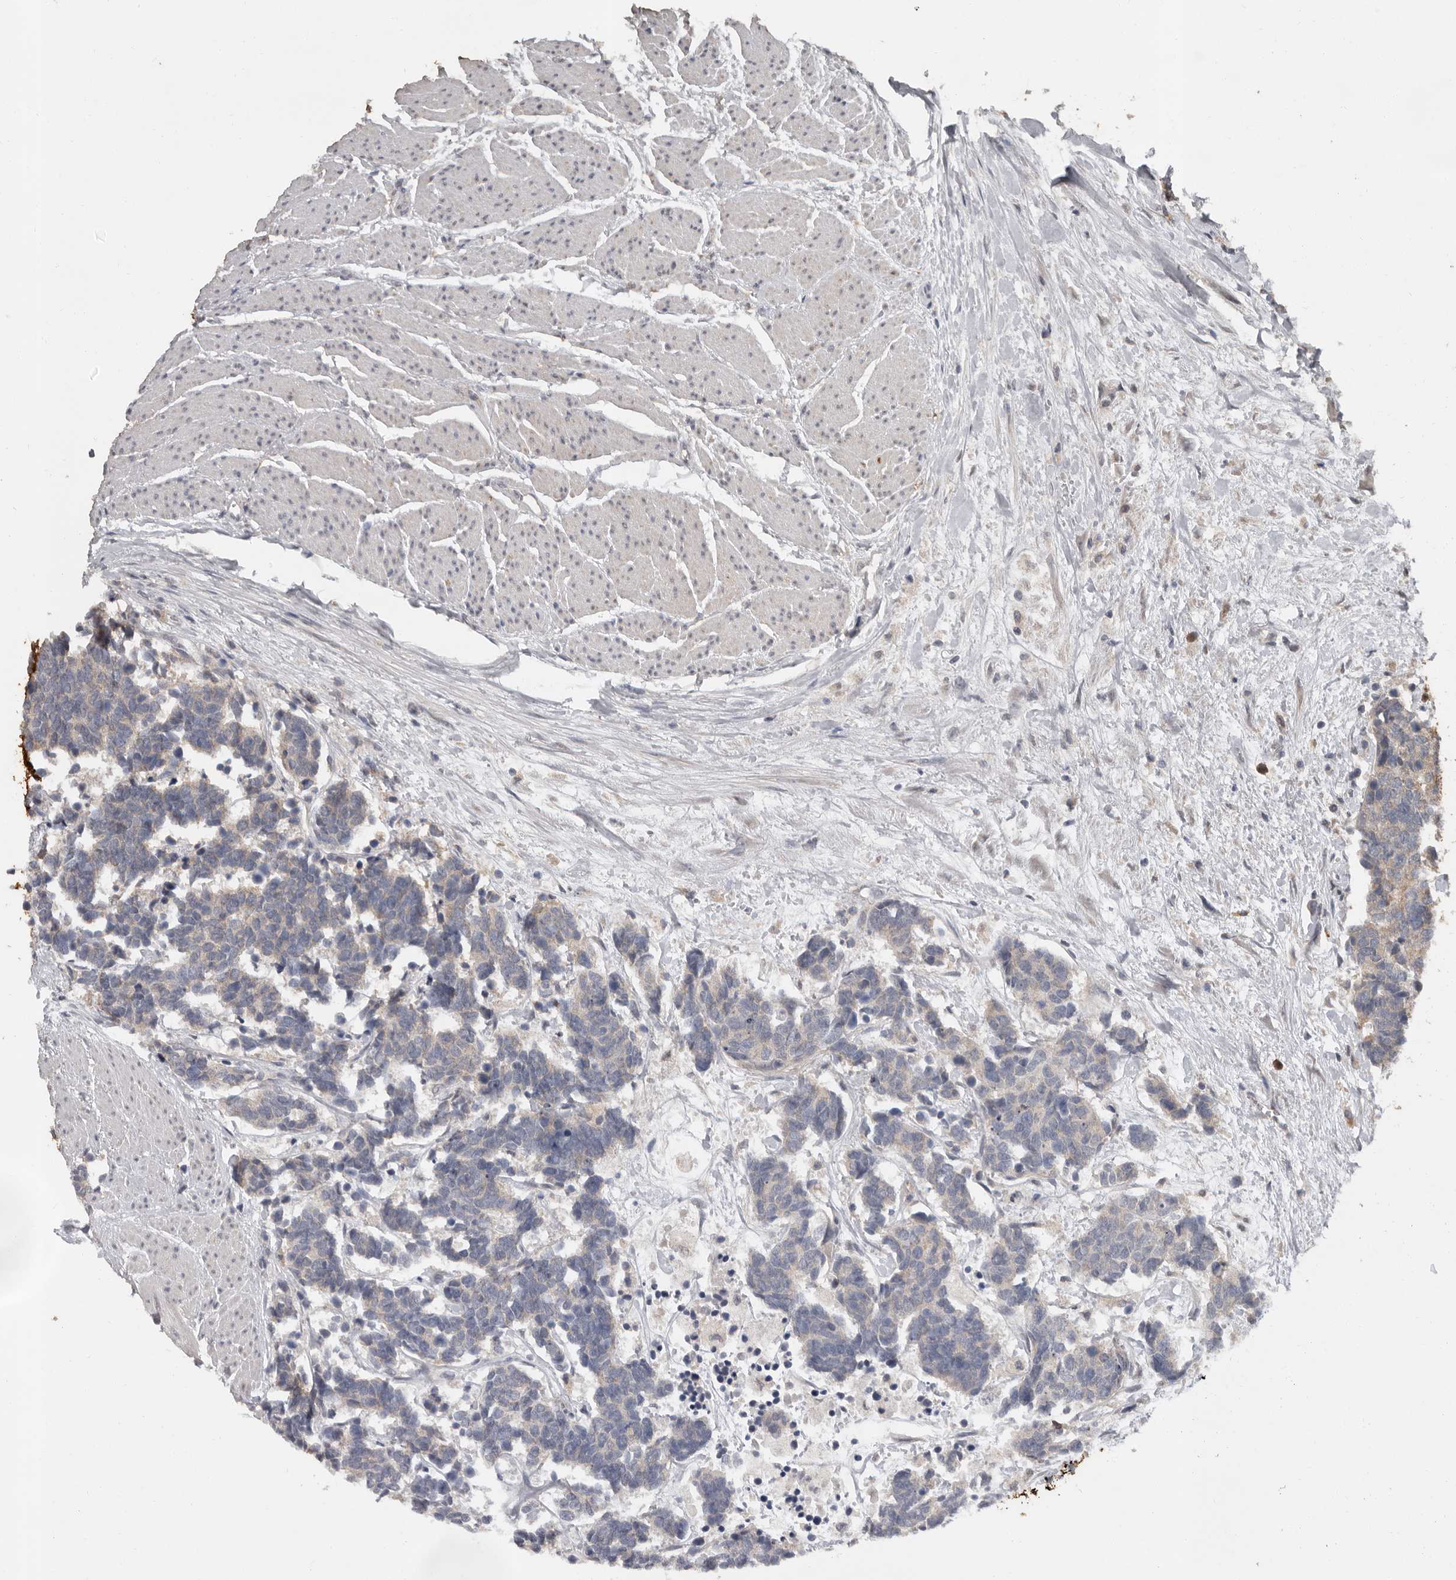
{"staining": {"intensity": "negative", "quantity": "none", "location": "none"}, "tissue": "carcinoid", "cell_type": "Tumor cells", "image_type": "cancer", "snomed": [{"axis": "morphology", "description": "Carcinoma, NOS"}, {"axis": "morphology", "description": "Carcinoid, malignant, NOS"}, {"axis": "topography", "description": "Urinary bladder"}], "caption": "This micrograph is of carcinoid stained with immunohistochemistry (IHC) to label a protein in brown with the nuclei are counter-stained blue. There is no expression in tumor cells.", "gene": "MTF1", "patient": {"sex": "male", "age": 57}}